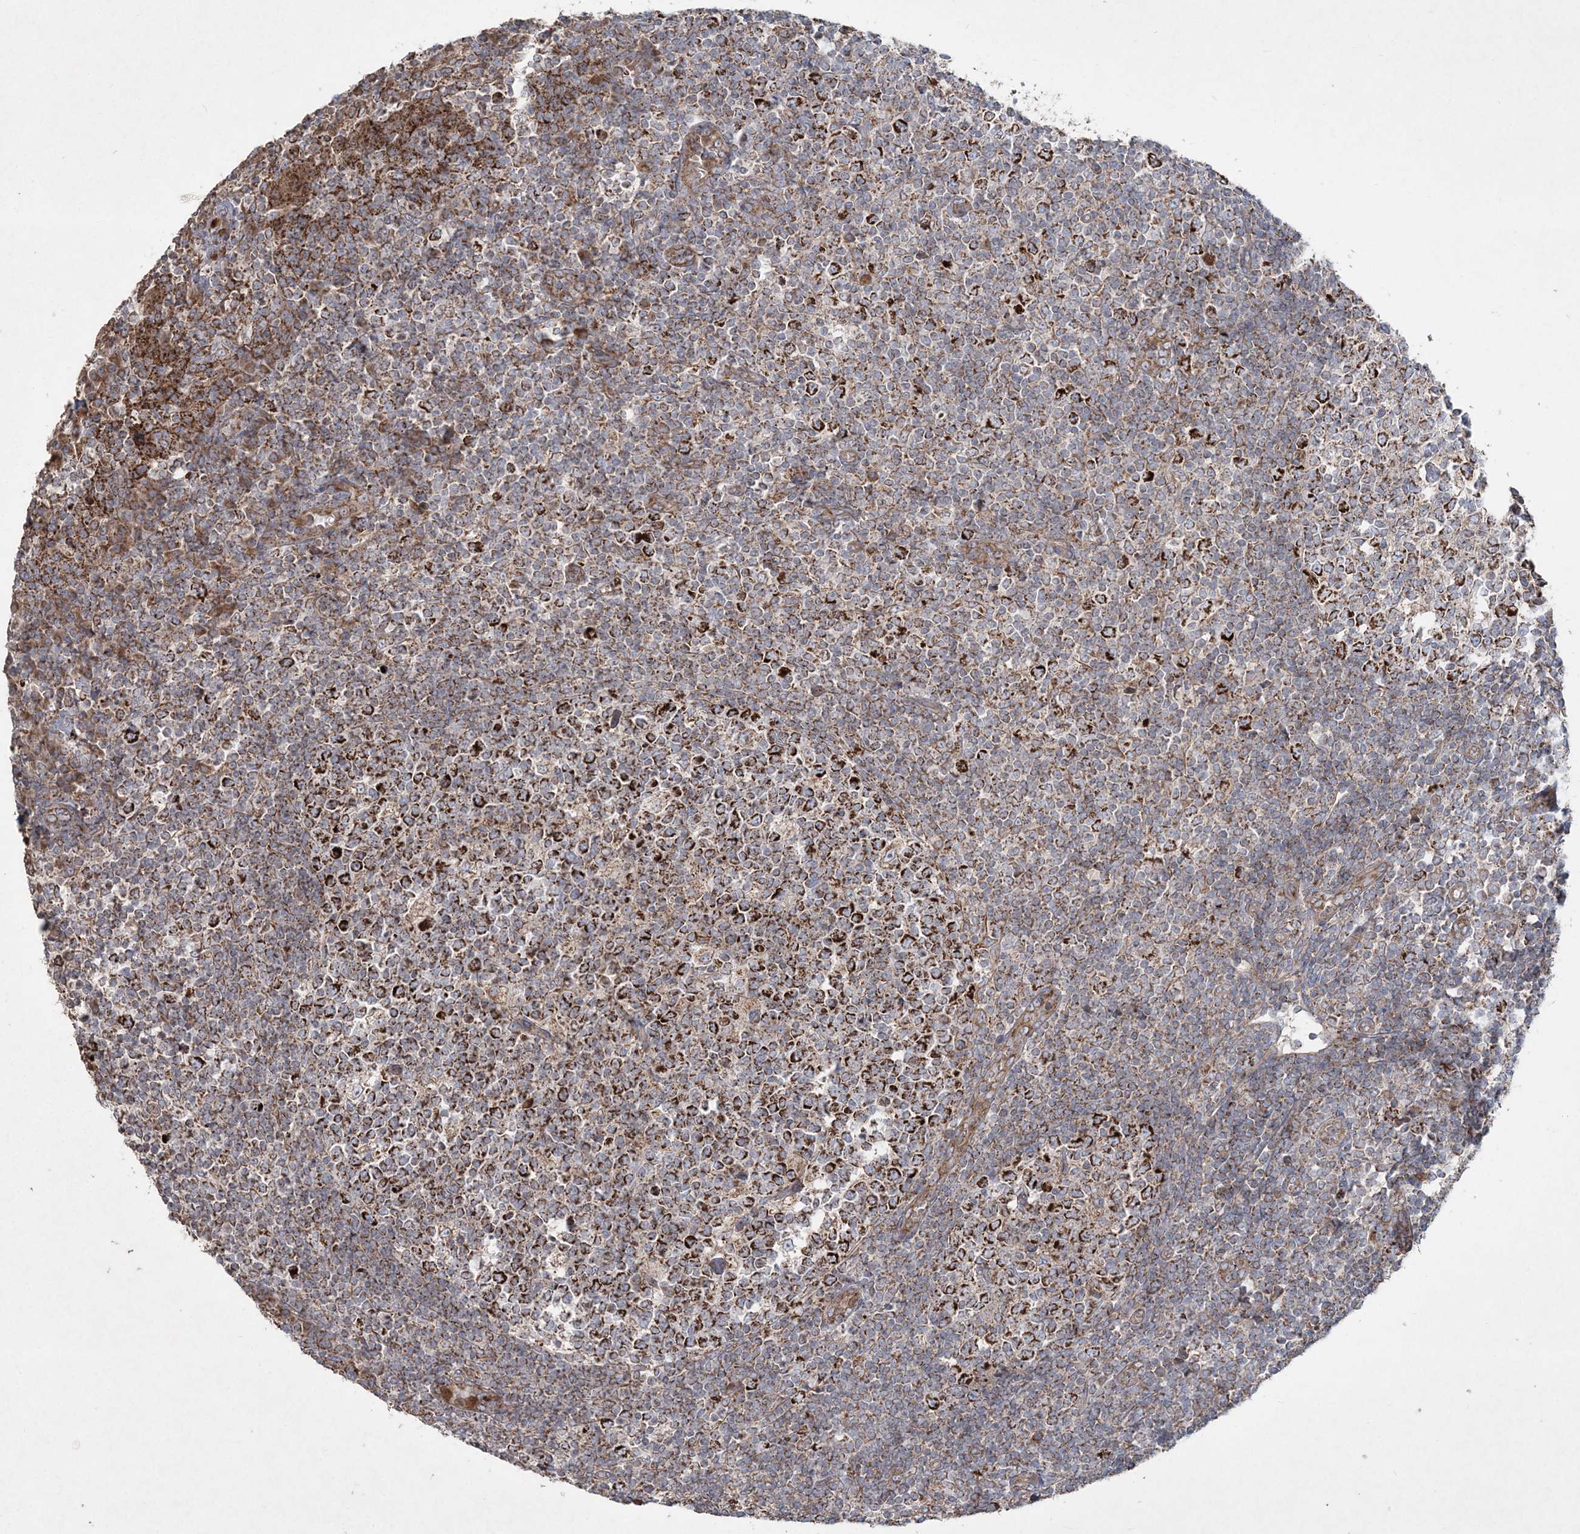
{"staining": {"intensity": "strong", "quantity": ">75%", "location": "cytoplasmic/membranous"}, "tissue": "tonsil", "cell_type": "Germinal center cells", "image_type": "normal", "snomed": [{"axis": "morphology", "description": "Normal tissue, NOS"}, {"axis": "topography", "description": "Tonsil"}], "caption": "Protein expression by IHC exhibits strong cytoplasmic/membranous staining in about >75% of germinal center cells in benign tonsil.", "gene": "LRPPRC", "patient": {"sex": "female", "age": 19}}